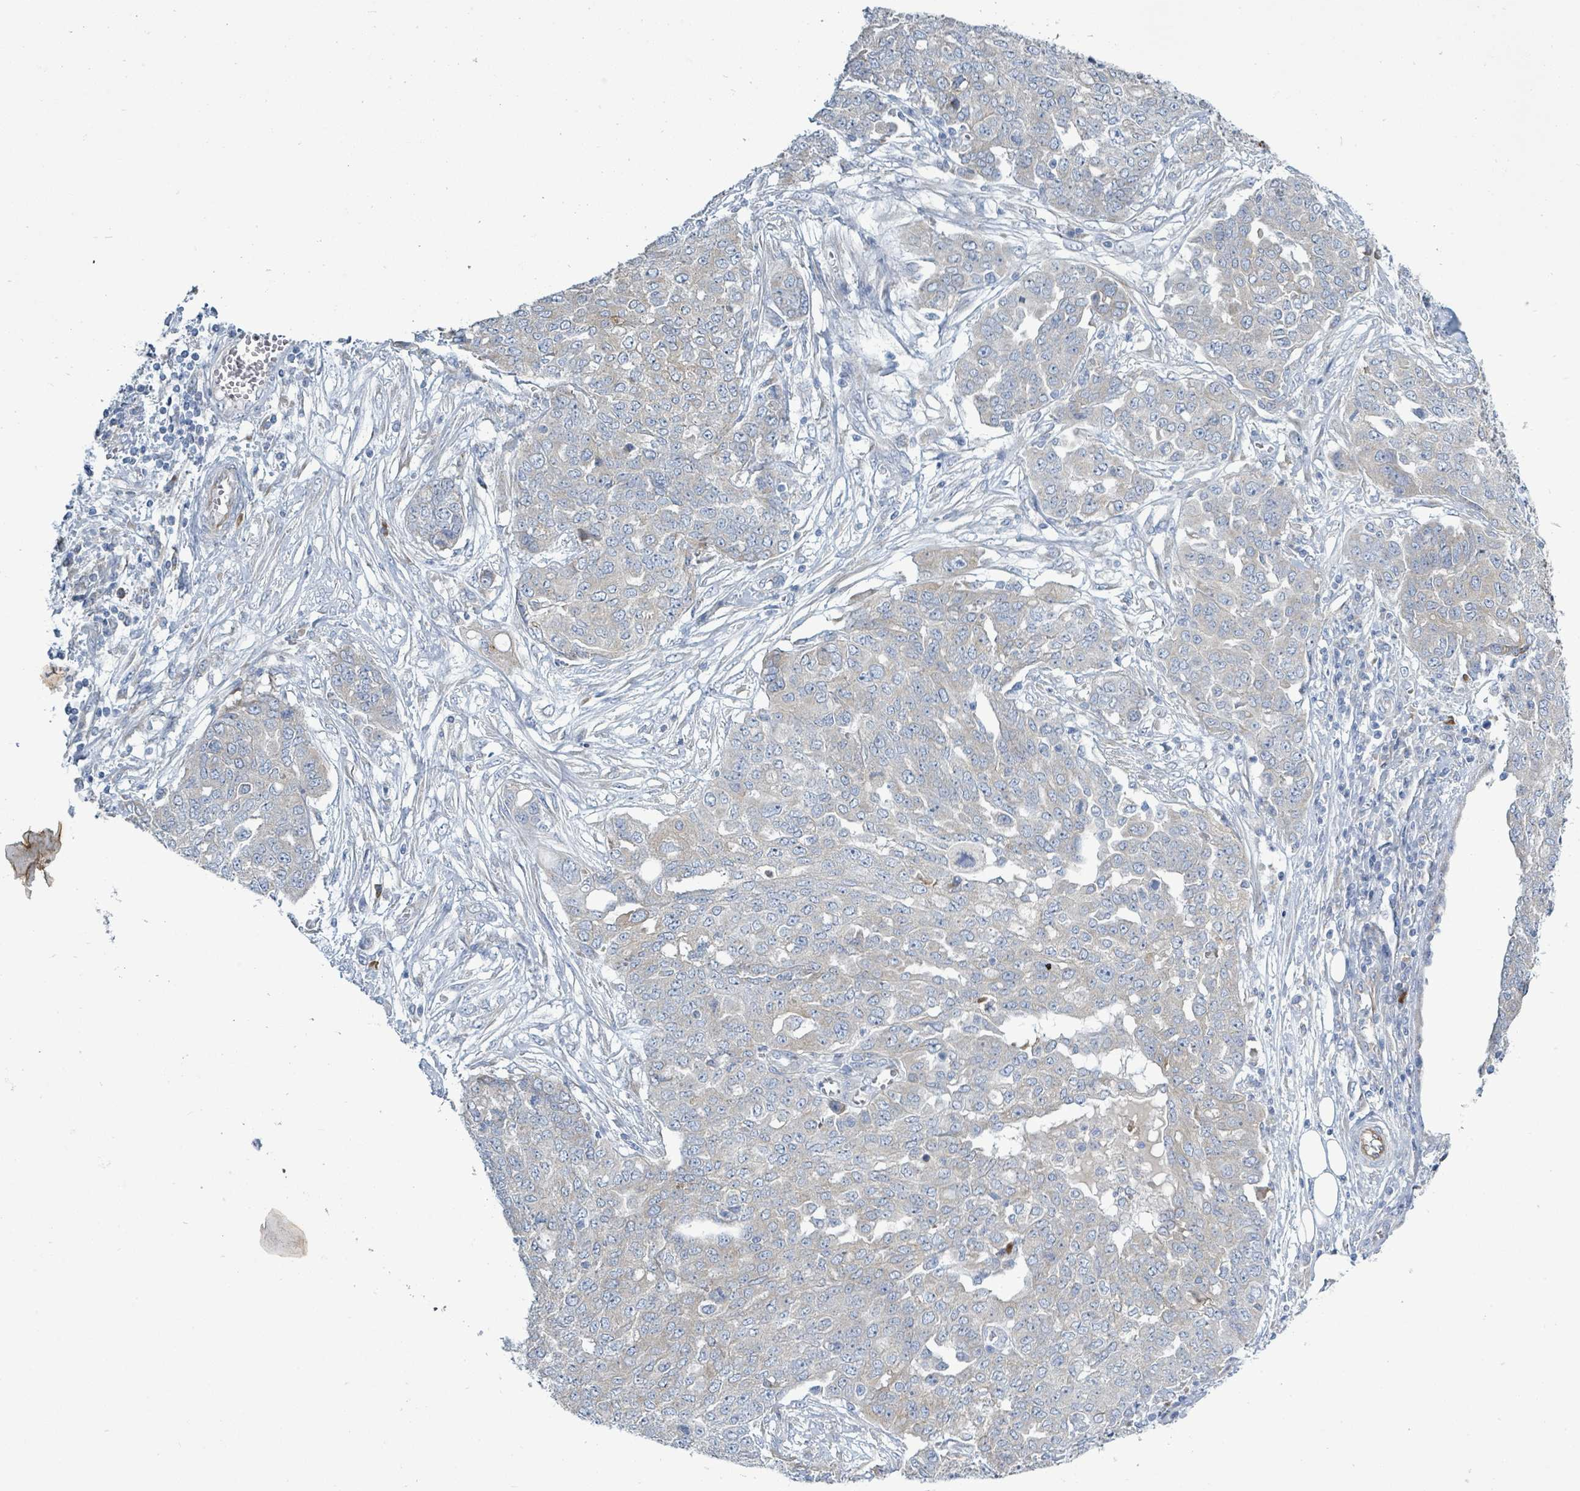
{"staining": {"intensity": "negative", "quantity": "none", "location": "none"}, "tissue": "ovarian cancer", "cell_type": "Tumor cells", "image_type": "cancer", "snomed": [{"axis": "morphology", "description": "Cystadenocarcinoma, serous, NOS"}, {"axis": "topography", "description": "Soft tissue"}, {"axis": "topography", "description": "Ovary"}], "caption": "This is an IHC histopathology image of human ovarian cancer. There is no staining in tumor cells.", "gene": "SIRPB1", "patient": {"sex": "female", "age": 57}}